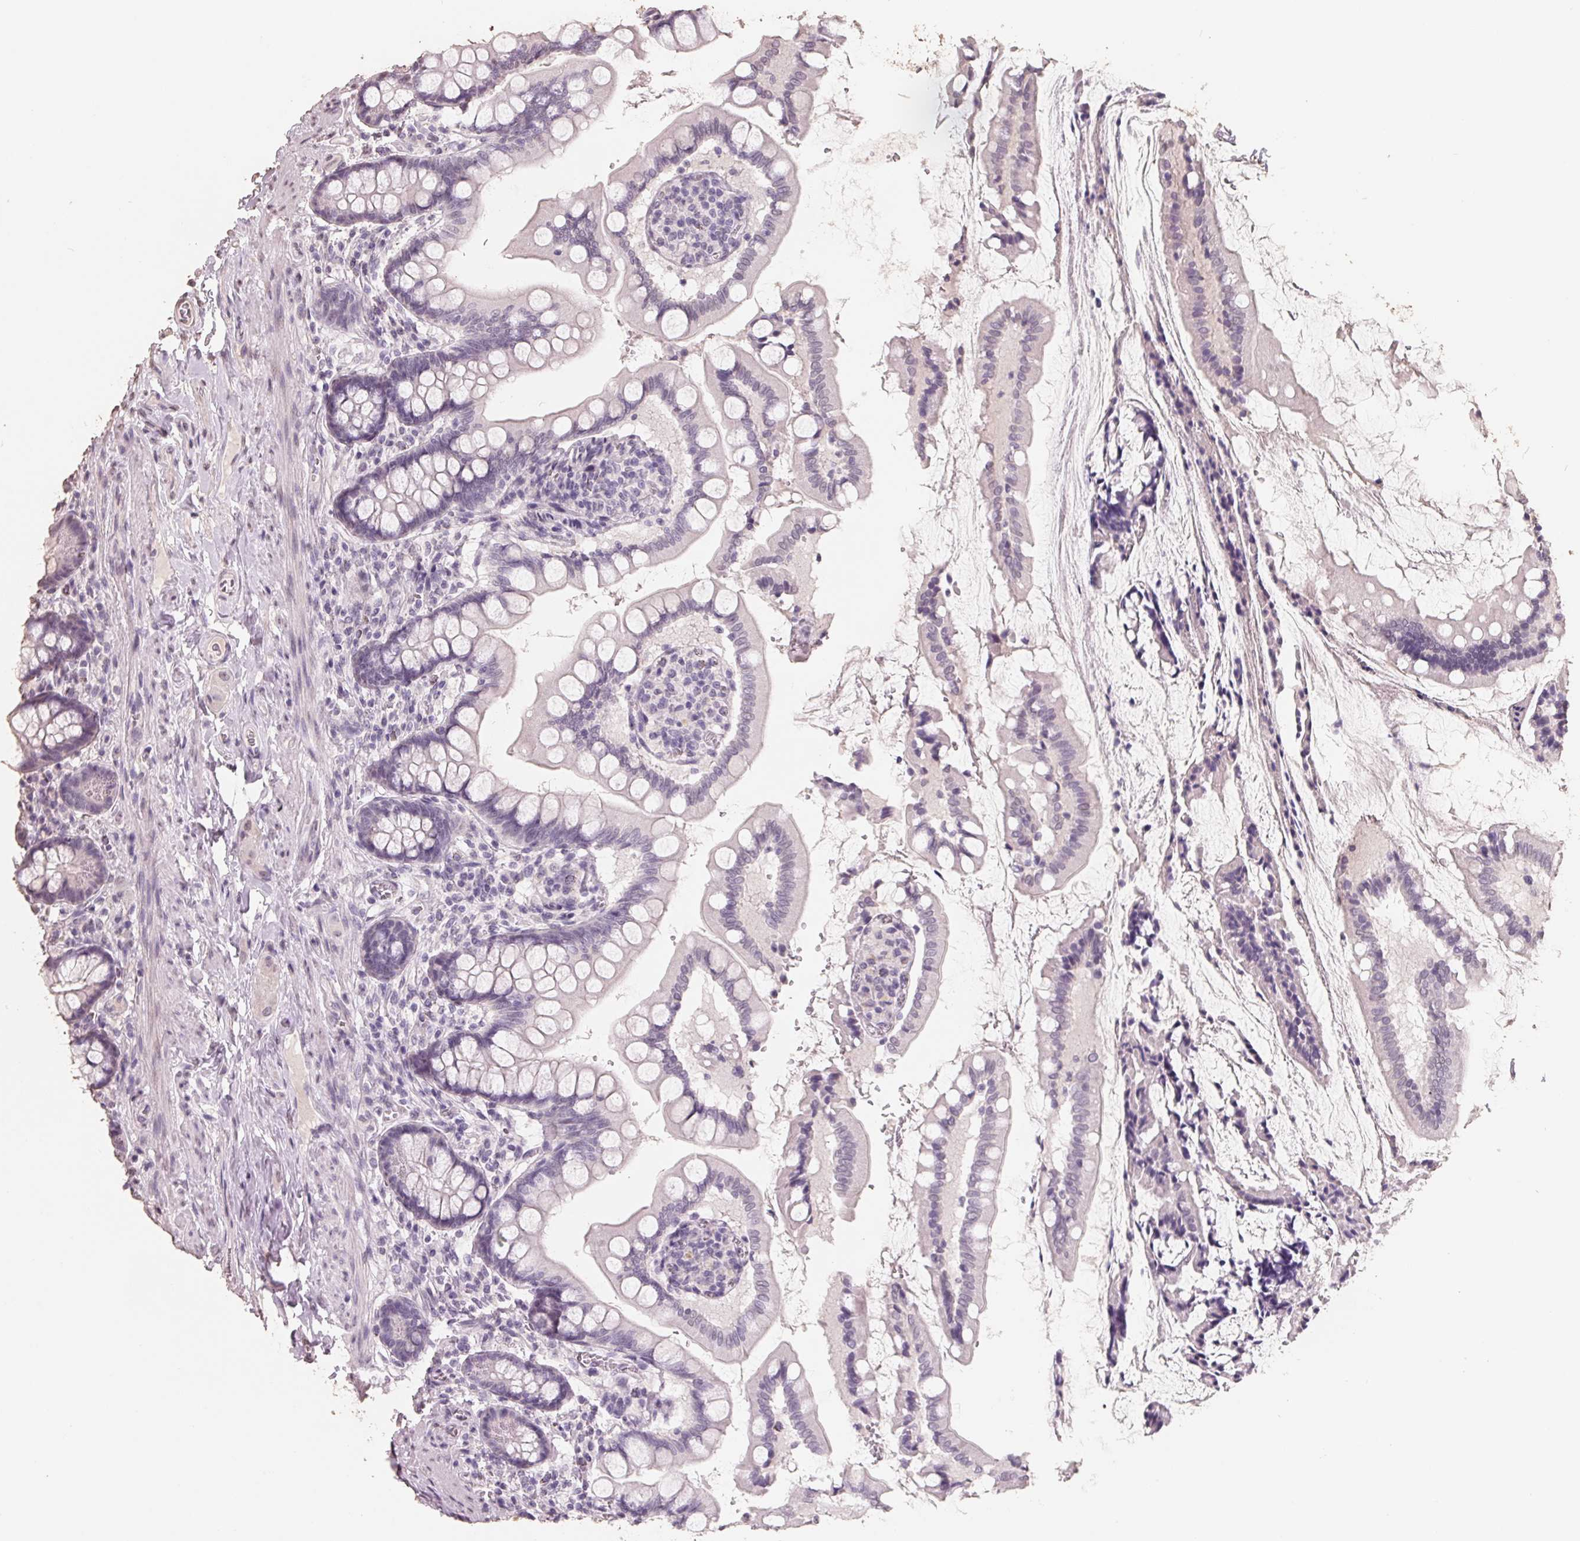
{"staining": {"intensity": "negative", "quantity": "none", "location": "none"}, "tissue": "small intestine", "cell_type": "Glandular cells", "image_type": "normal", "snomed": [{"axis": "morphology", "description": "Normal tissue, NOS"}, {"axis": "topography", "description": "Small intestine"}], "caption": "Immunohistochemistry (IHC) photomicrograph of normal small intestine stained for a protein (brown), which displays no staining in glandular cells.", "gene": "FTCD", "patient": {"sex": "female", "age": 56}}